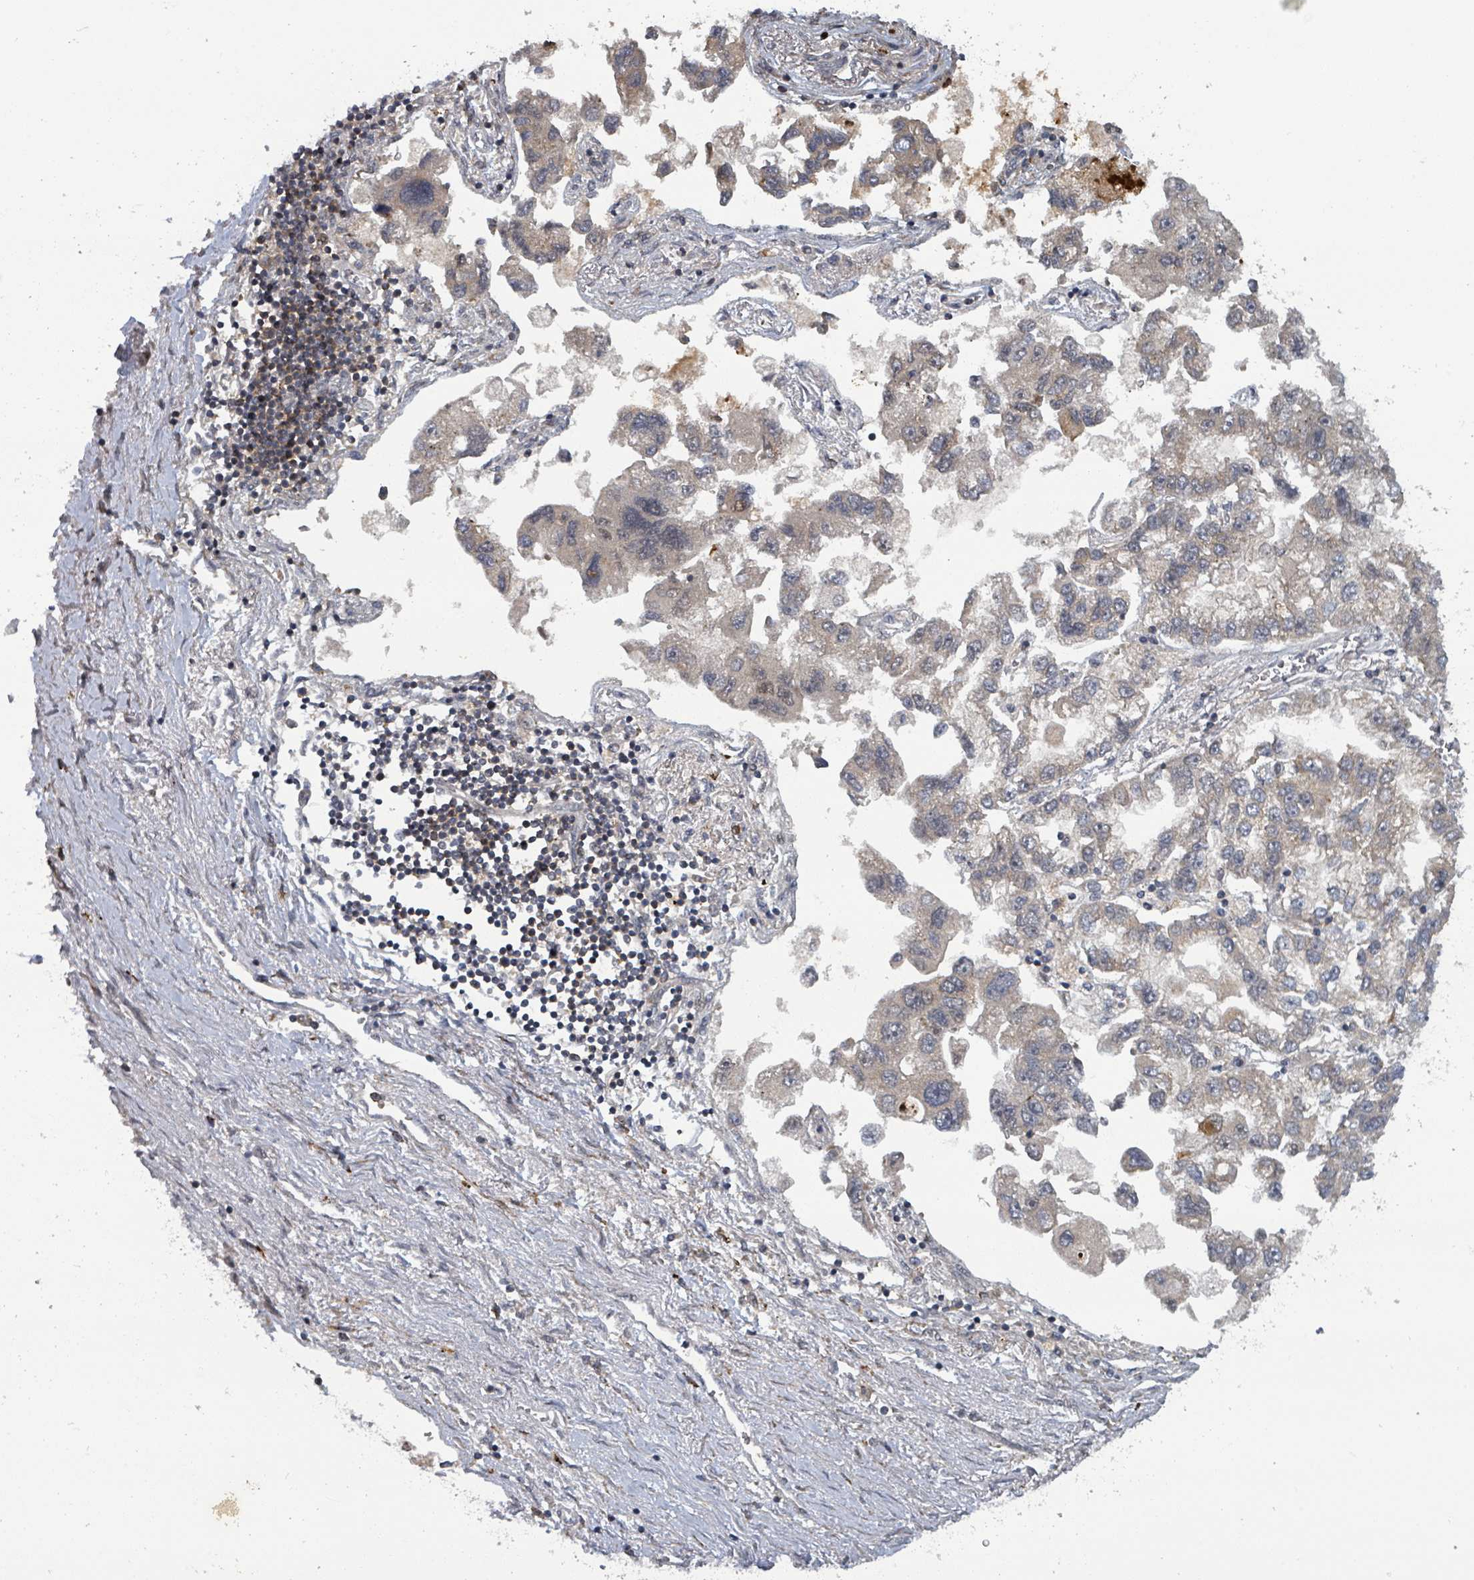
{"staining": {"intensity": "weak", "quantity": "25%-75%", "location": "cytoplasmic/membranous"}, "tissue": "lung cancer", "cell_type": "Tumor cells", "image_type": "cancer", "snomed": [{"axis": "morphology", "description": "Adenocarcinoma, NOS"}, {"axis": "topography", "description": "Lung"}], "caption": "This micrograph shows adenocarcinoma (lung) stained with IHC to label a protein in brown. The cytoplasmic/membranous of tumor cells show weak positivity for the protein. Nuclei are counter-stained blue.", "gene": "GTF3C1", "patient": {"sex": "female", "age": 54}}